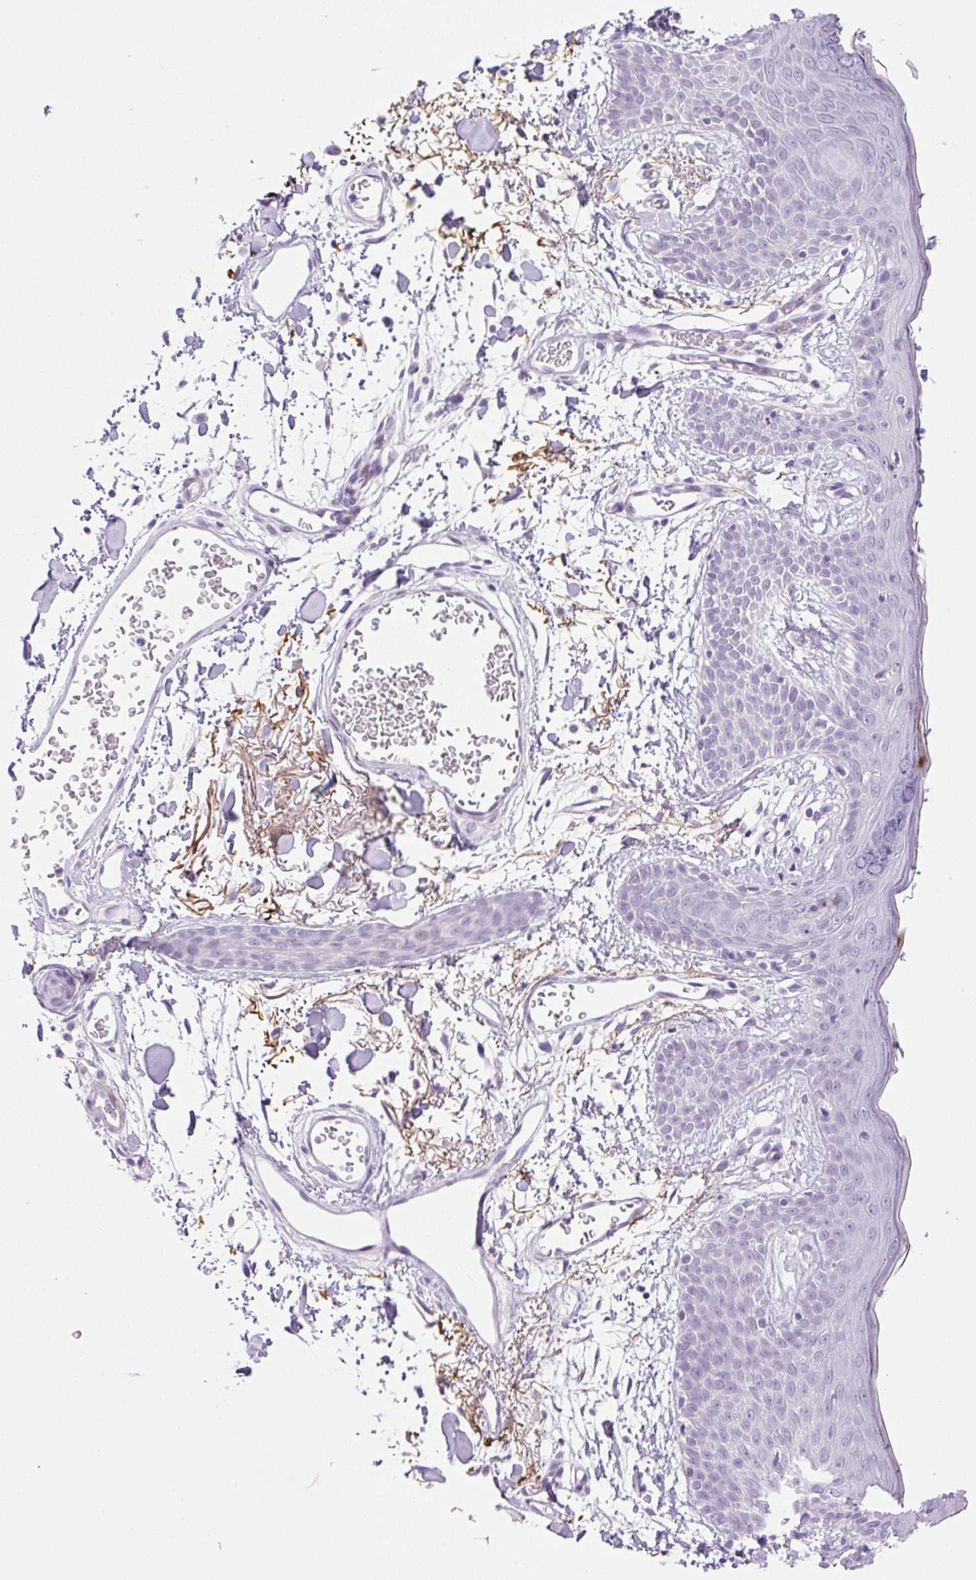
{"staining": {"intensity": "negative", "quantity": "none", "location": "none"}, "tissue": "skin", "cell_type": "Fibroblasts", "image_type": "normal", "snomed": [{"axis": "morphology", "description": "Normal tissue, NOS"}, {"axis": "topography", "description": "Skin"}], "caption": "High power microscopy micrograph of an immunohistochemistry (IHC) photomicrograph of normal skin, revealing no significant positivity in fibroblasts.", "gene": "SP140L", "patient": {"sex": "male", "age": 79}}